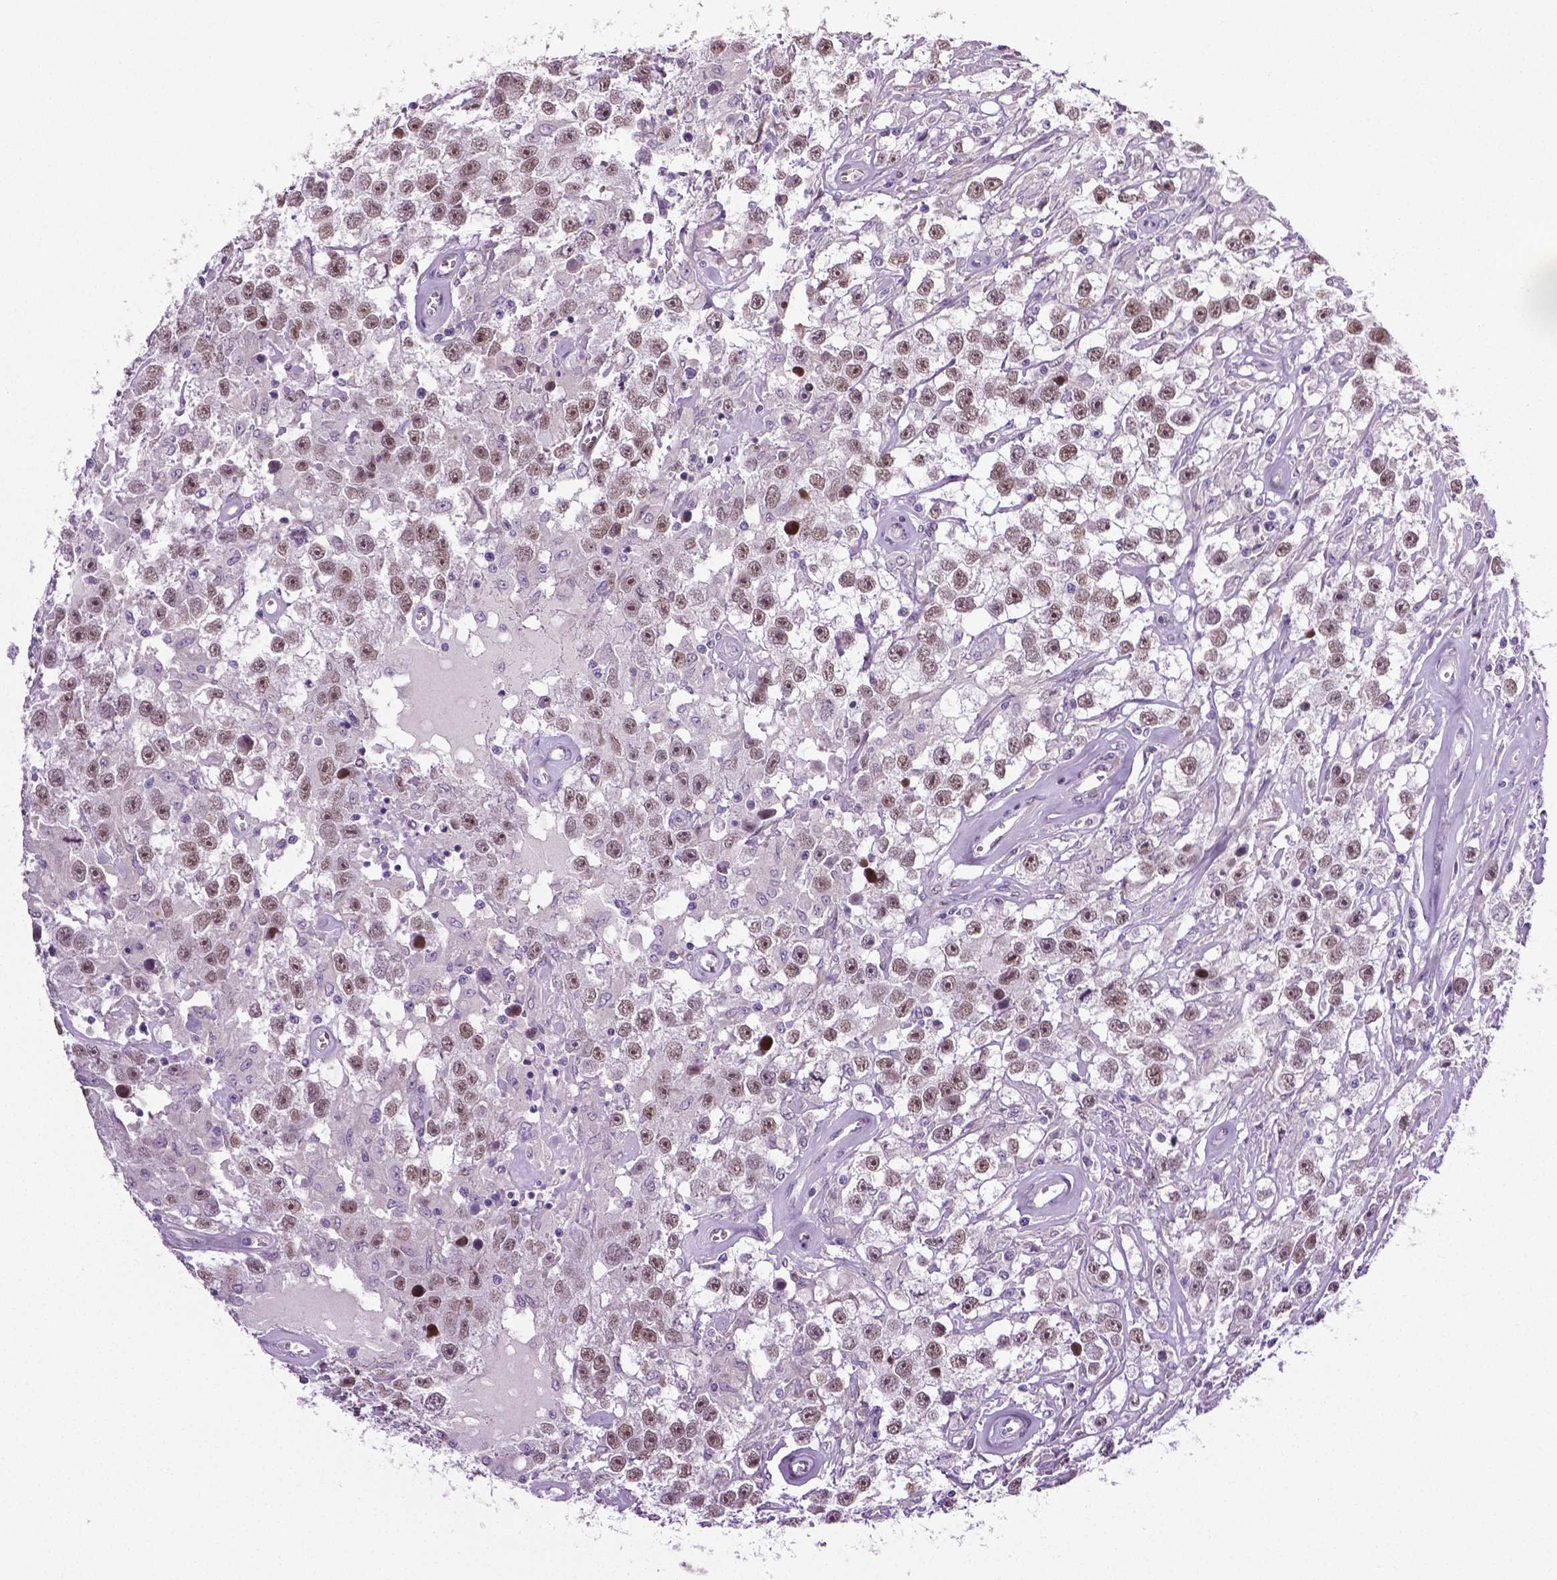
{"staining": {"intensity": "moderate", "quantity": ">75%", "location": "nuclear"}, "tissue": "testis cancer", "cell_type": "Tumor cells", "image_type": "cancer", "snomed": [{"axis": "morphology", "description": "Seminoma, NOS"}, {"axis": "topography", "description": "Testis"}], "caption": "This micrograph reveals IHC staining of human seminoma (testis), with medium moderate nuclear staining in about >75% of tumor cells.", "gene": "PTGER3", "patient": {"sex": "male", "age": 43}}